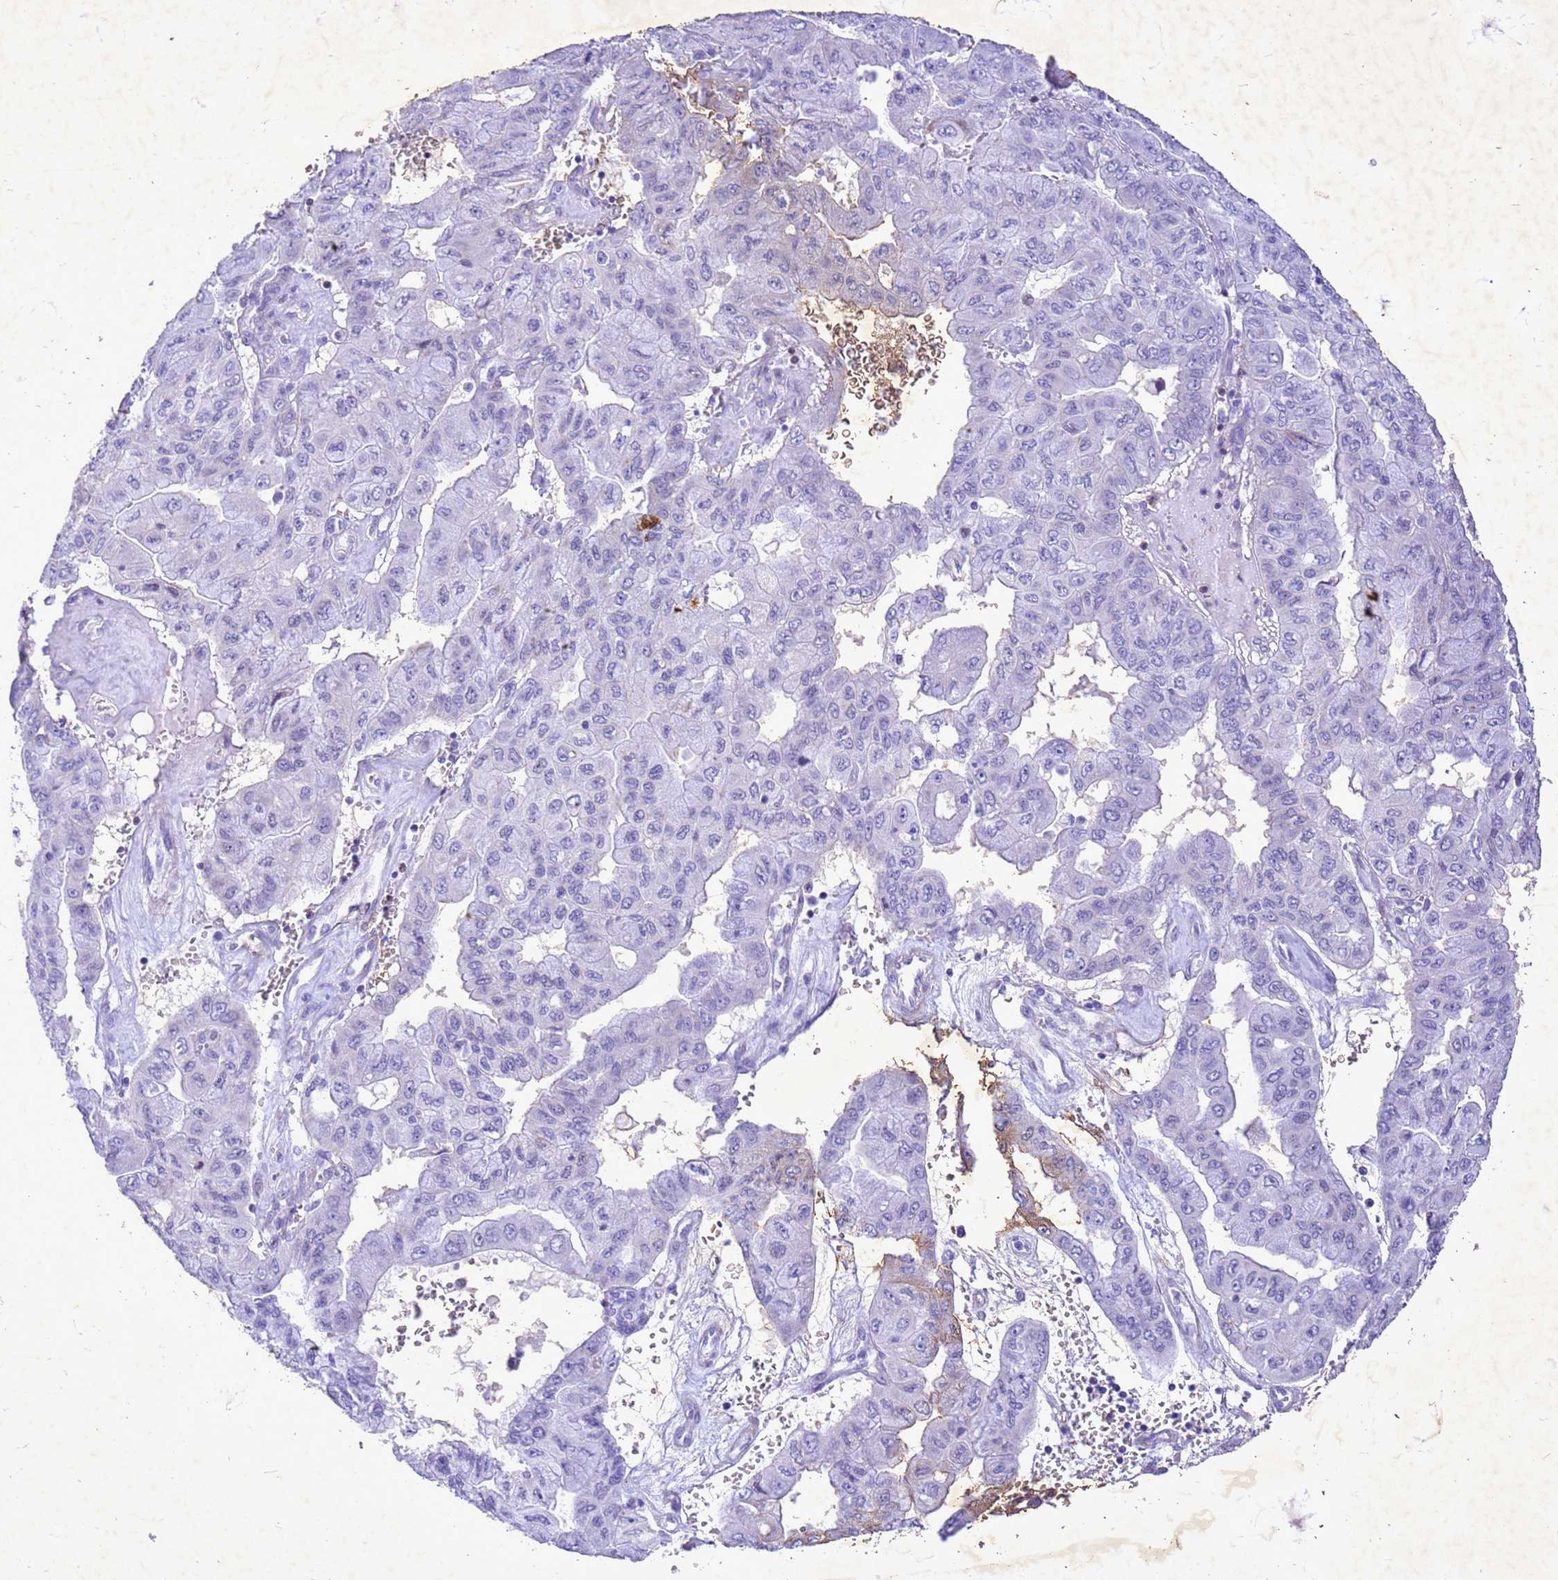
{"staining": {"intensity": "negative", "quantity": "none", "location": "none"}, "tissue": "pancreatic cancer", "cell_type": "Tumor cells", "image_type": "cancer", "snomed": [{"axis": "morphology", "description": "Adenocarcinoma, NOS"}, {"axis": "topography", "description": "Pancreas"}], "caption": "Pancreatic cancer (adenocarcinoma) was stained to show a protein in brown. There is no significant expression in tumor cells. (Immunohistochemistry (ihc), brightfield microscopy, high magnification).", "gene": "COPS9", "patient": {"sex": "male", "age": 51}}